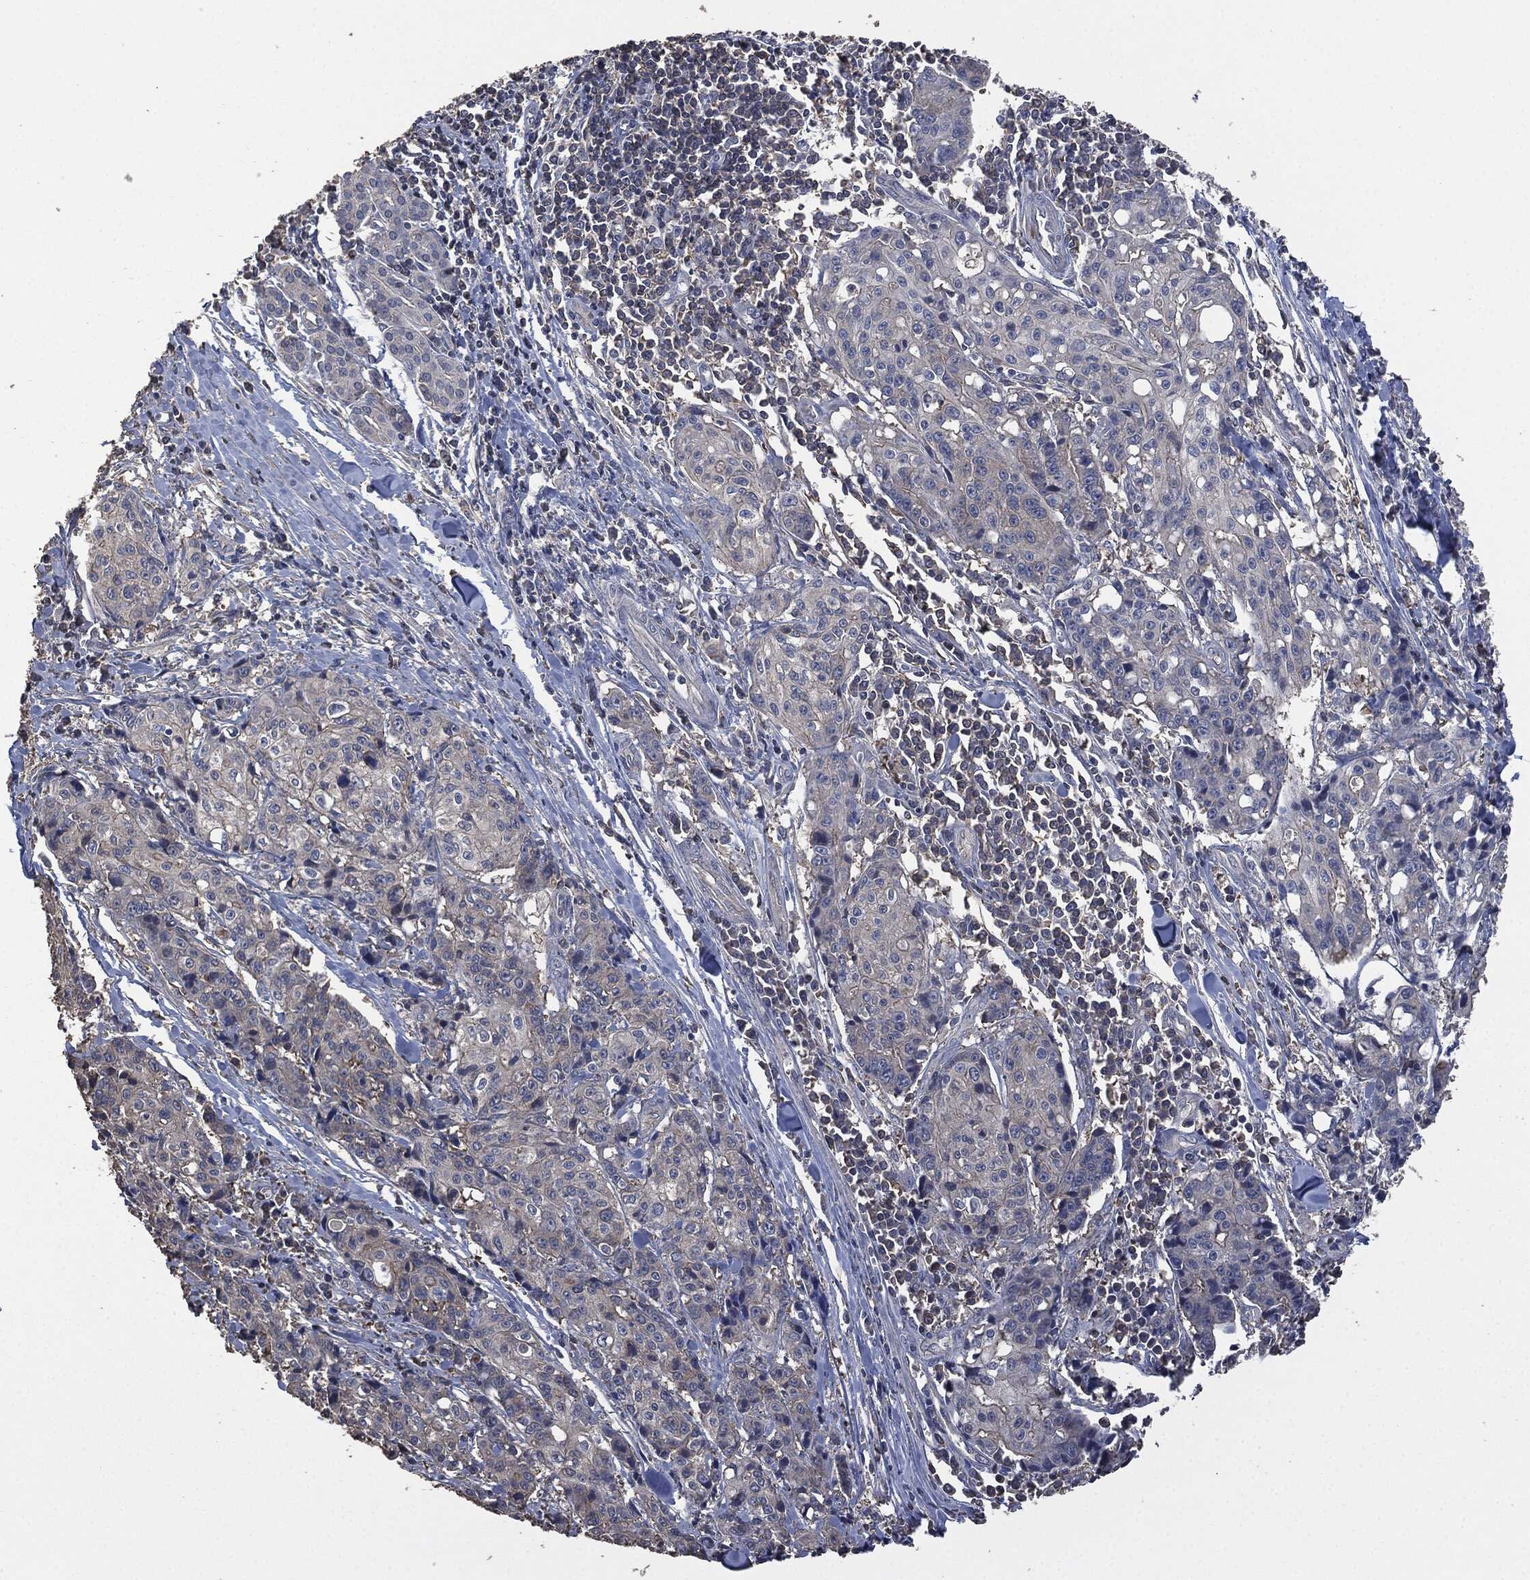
{"staining": {"intensity": "negative", "quantity": "none", "location": "none"}, "tissue": "pancreatic cancer", "cell_type": "Tumor cells", "image_type": "cancer", "snomed": [{"axis": "morphology", "description": "Adenocarcinoma, NOS"}, {"axis": "topography", "description": "Pancreas"}], "caption": "Image shows no protein positivity in tumor cells of adenocarcinoma (pancreatic) tissue.", "gene": "MSLN", "patient": {"sex": "male", "age": 64}}